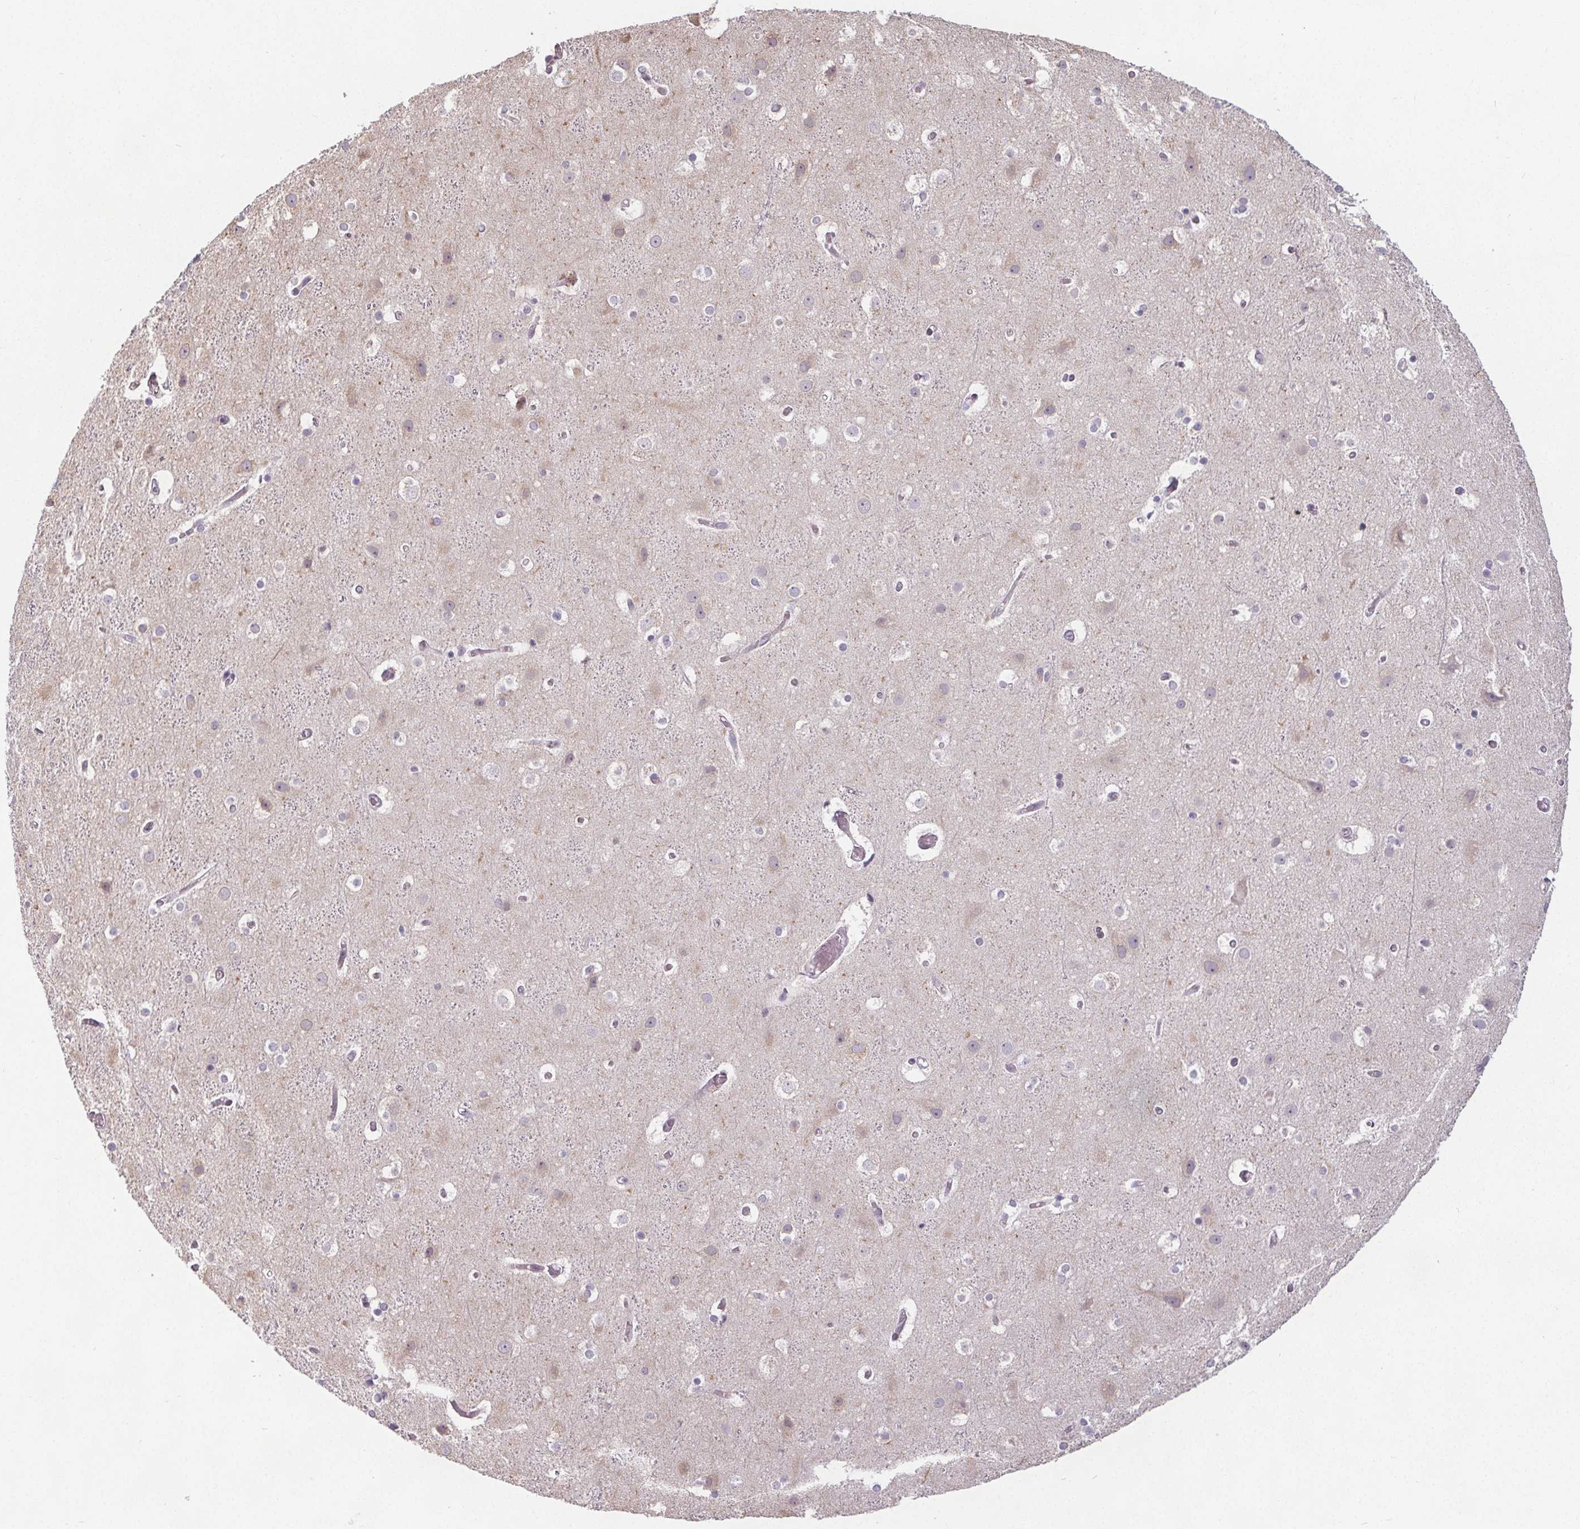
{"staining": {"intensity": "negative", "quantity": "none", "location": "none"}, "tissue": "cerebral cortex", "cell_type": "Endothelial cells", "image_type": "normal", "snomed": [{"axis": "morphology", "description": "Normal tissue, NOS"}, {"axis": "topography", "description": "Cerebral cortex"}], "caption": "The immunohistochemistry (IHC) image has no significant positivity in endothelial cells of cerebral cortex. The staining is performed using DAB (3,3'-diaminobenzidine) brown chromogen with nuclei counter-stained in using hematoxylin.", "gene": "SLC26A2", "patient": {"sex": "female", "age": 52}}